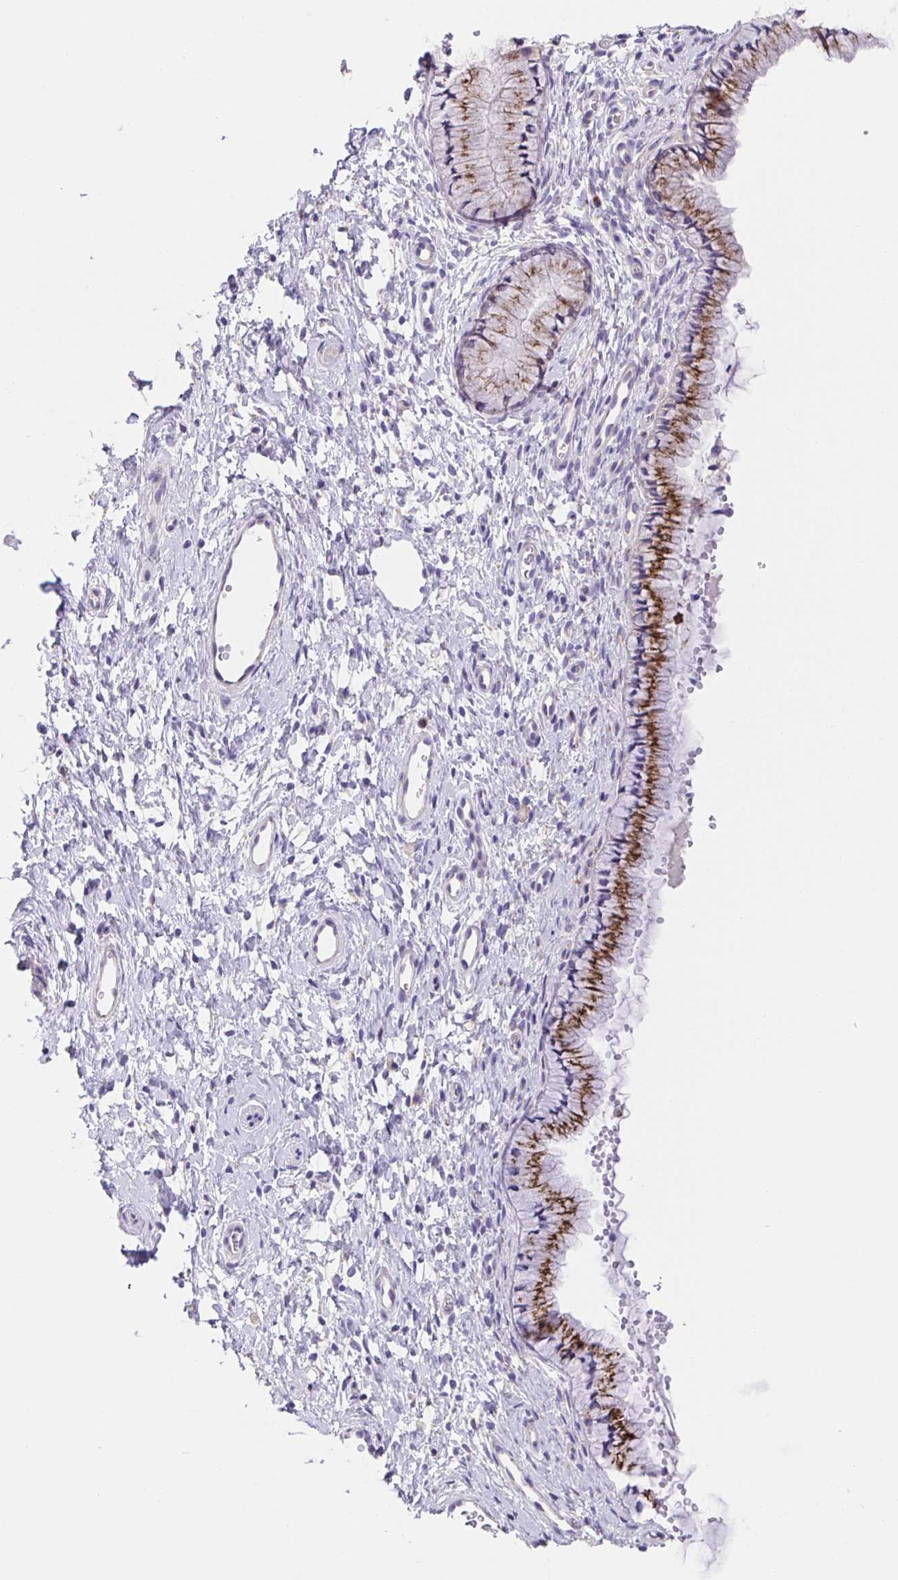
{"staining": {"intensity": "strong", "quantity": "25%-75%", "location": "cytoplasmic/membranous"}, "tissue": "cervix", "cell_type": "Glandular cells", "image_type": "normal", "snomed": [{"axis": "morphology", "description": "Normal tissue, NOS"}, {"axis": "topography", "description": "Cervix"}], "caption": "A histopathology image of human cervix stained for a protein exhibits strong cytoplasmic/membranous brown staining in glandular cells. (brown staining indicates protein expression, while blue staining denotes nuclei).", "gene": "PRR36", "patient": {"sex": "female", "age": 36}}